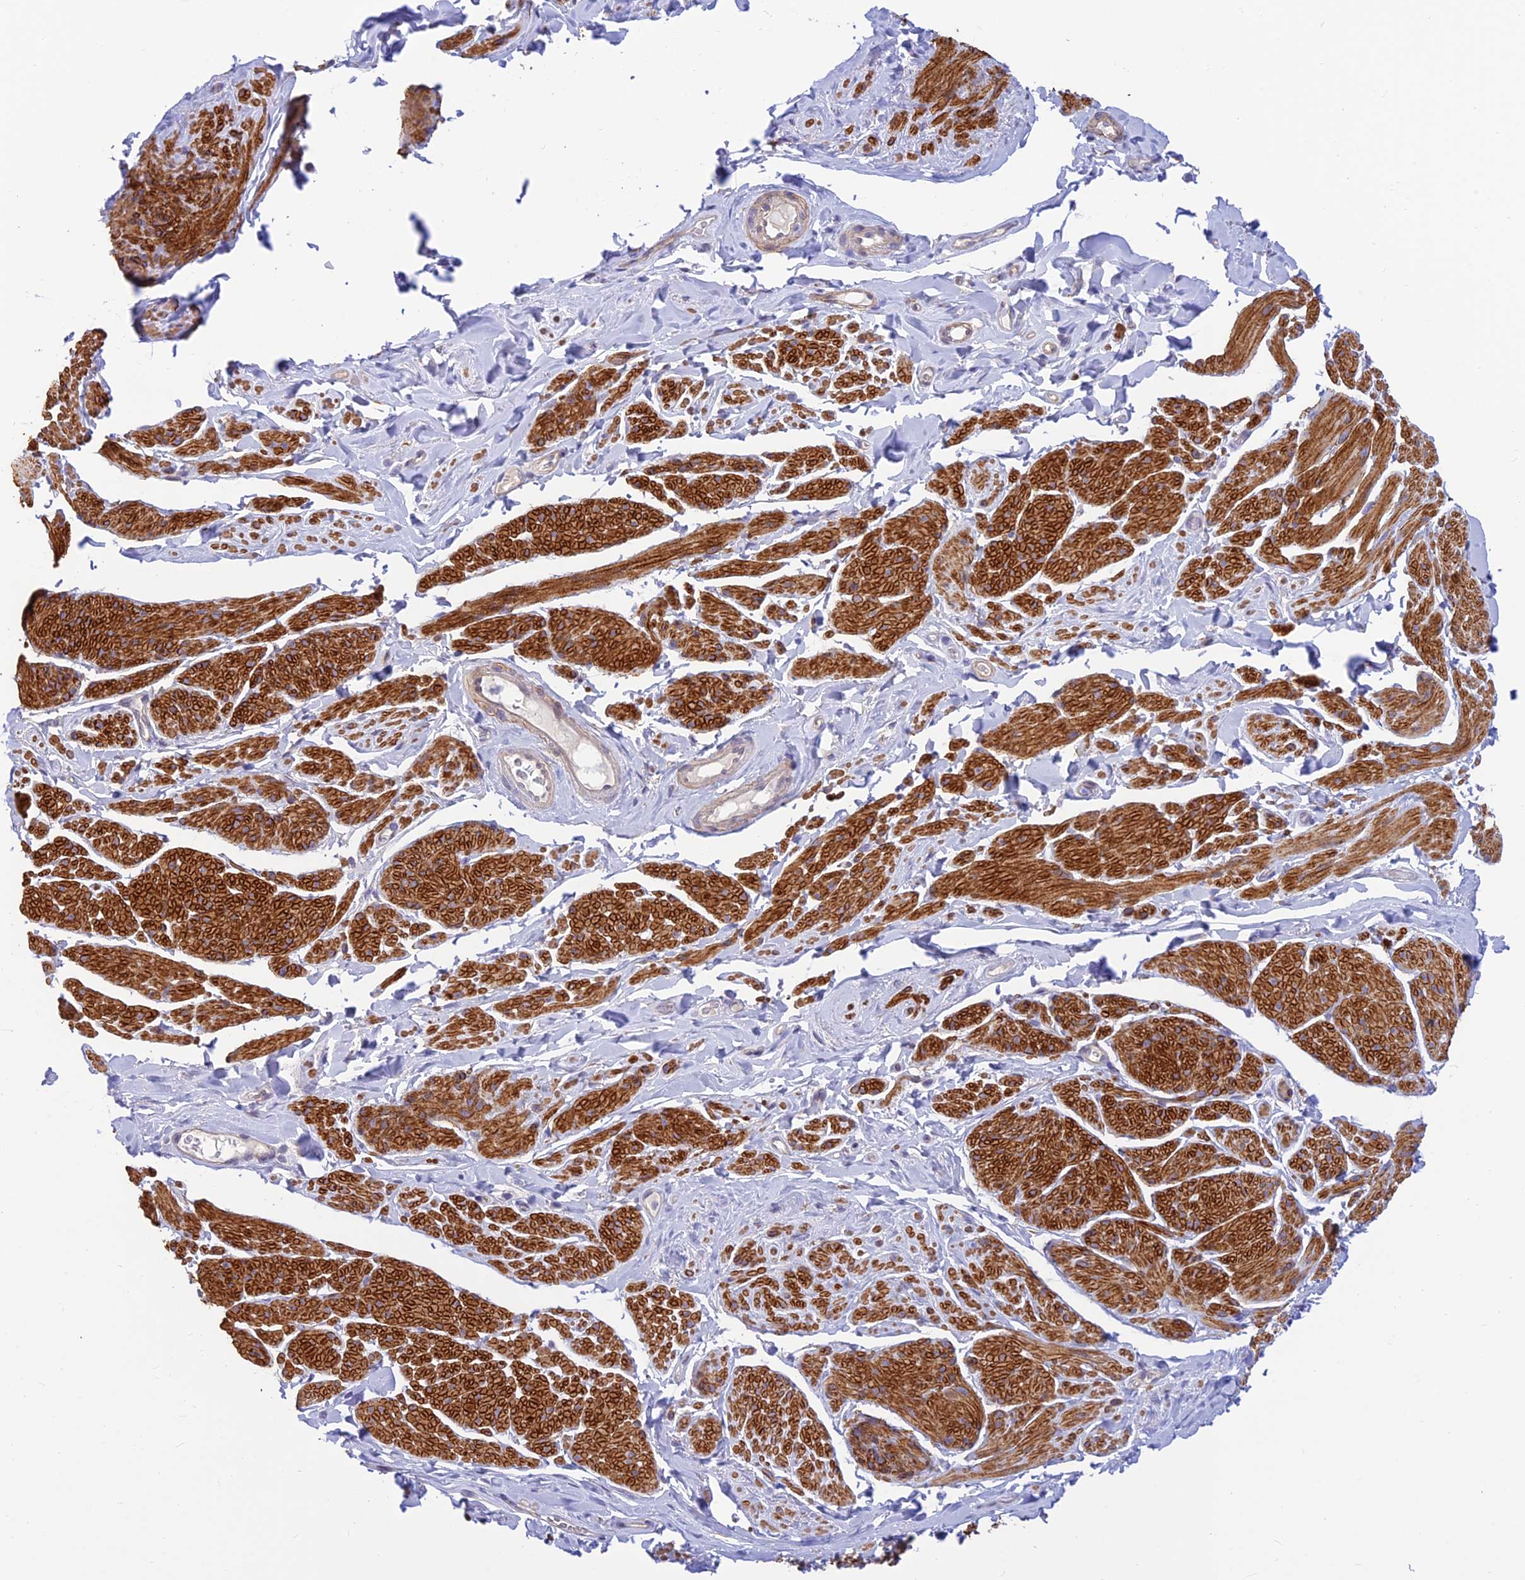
{"staining": {"intensity": "strong", "quantity": ">75%", "location": "cytoplasmic/membranous"}, "tissue": "smooth muscle", "cell_type": "Smooth muscle cells", "image_type": "normal", "snomed": [{"axis": "morphology", "description": "Normal tissue, NOS"}, {"axis": "topography", "description": "Smooth muscle"}, {"axis": "topography", "description": "Peripheral nerve tissue"}], "caption": "This image reveals immunohistochemistry (IHC) staining of benign smooth muscle, with high strong cytoplasmic/membranous expression in about >75% of smooth muscle cells.", "gene": "ALDH1L2", "patient": {"sex": "male", "age": 69}}